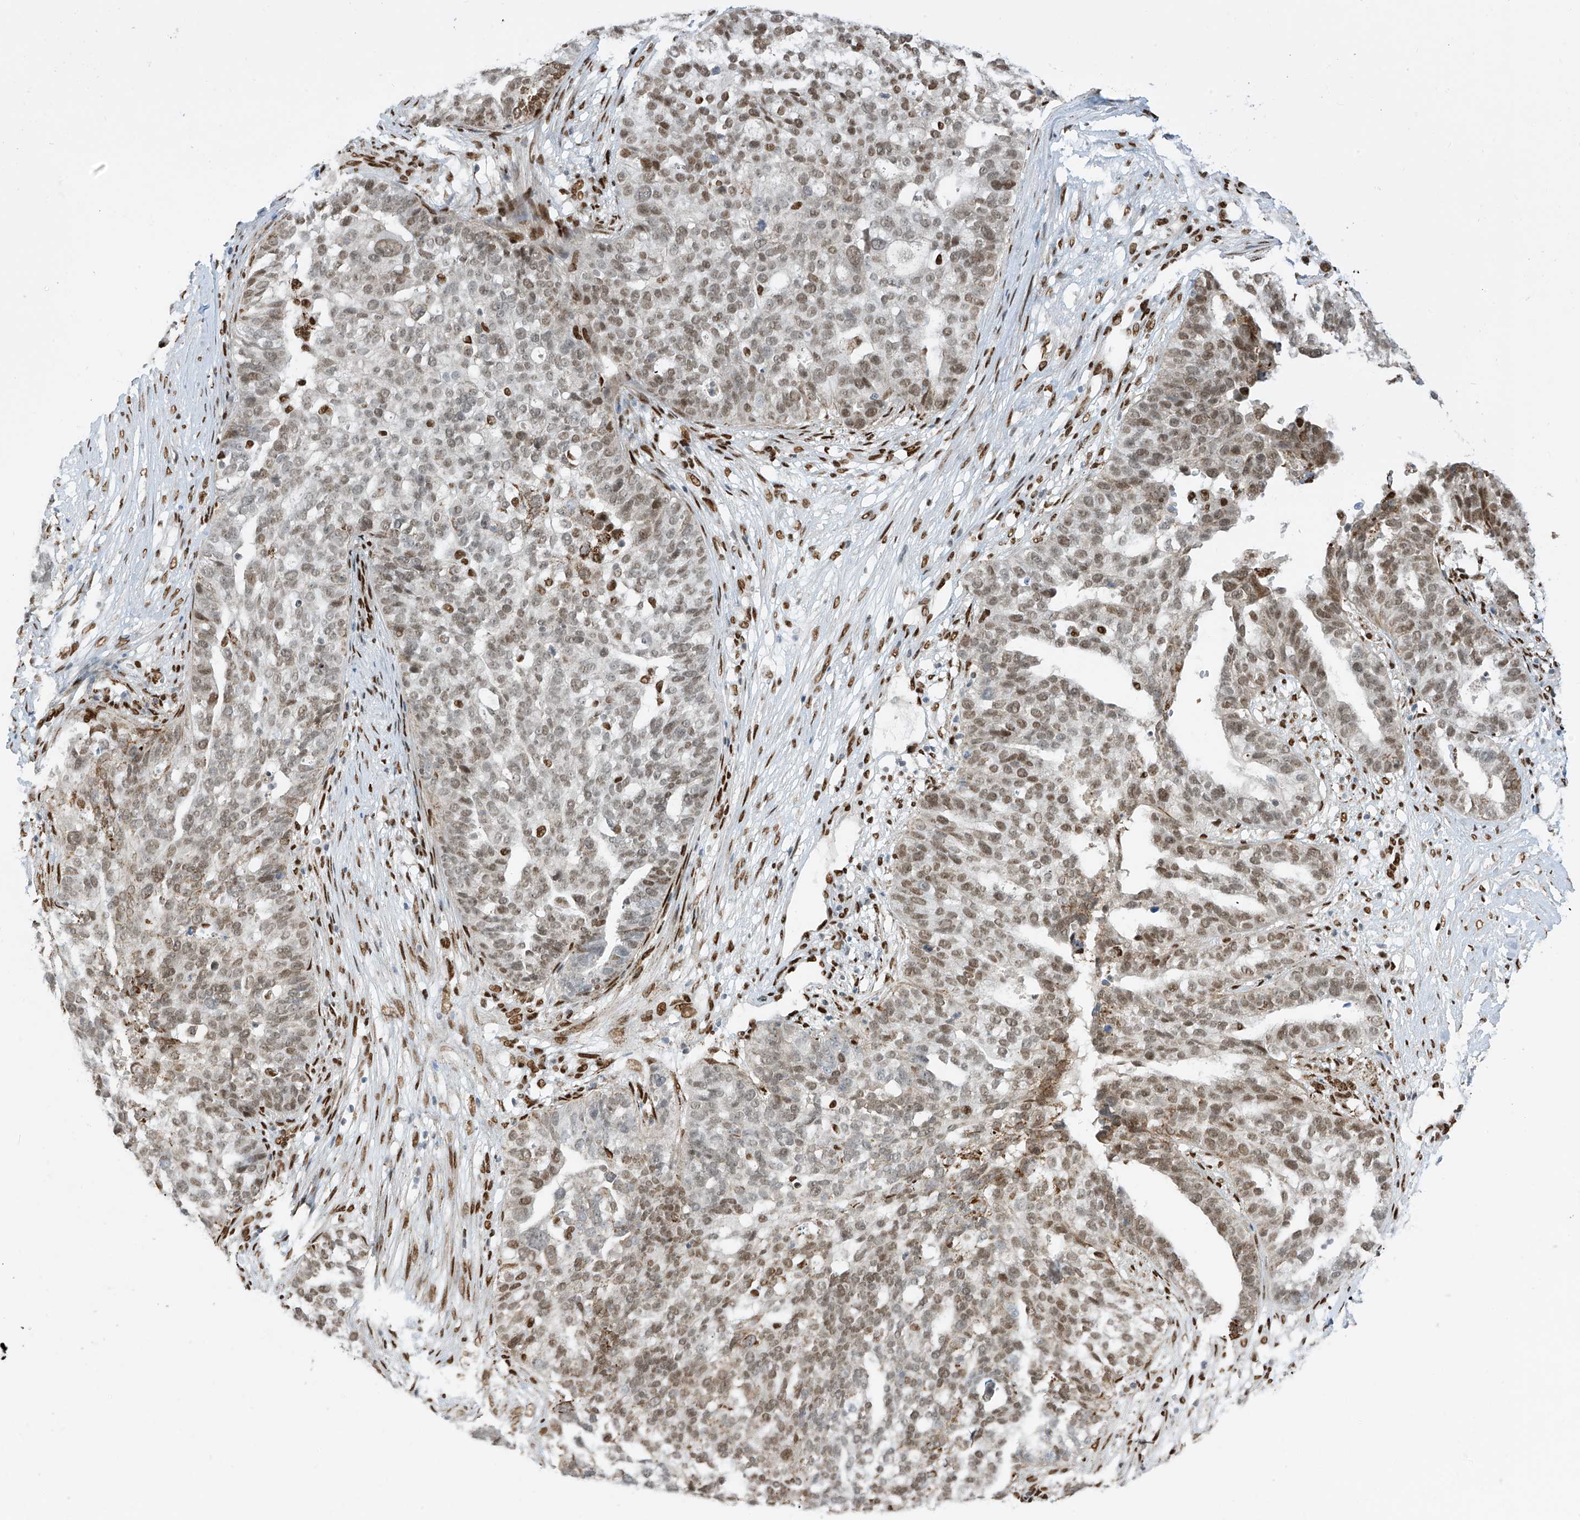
{"staining": {"intensity": "moderate", "quantity": "25%-75%", "location": "nuclear"}, "tissue": "ovarian cancer", "cell_type": "Tumor cells", "image_type": "cancer", "snomed": [{"axis": "morphology", "description": "Cystadenocarcinoma, serous, NOS"}, {"axis": "topography", "description": "Ovary"}], "caption": "Ovarian serous cystadenocarcinoma stained with DAB (3,3'-diaminobenzidine) immunohistochemistry (IHC) reveals medium levels of moderate nuclear positivity in about 25%-75% of tumor cells.", "gene": "PM20D2", "patient": {"sex": "female", "age": 59}}